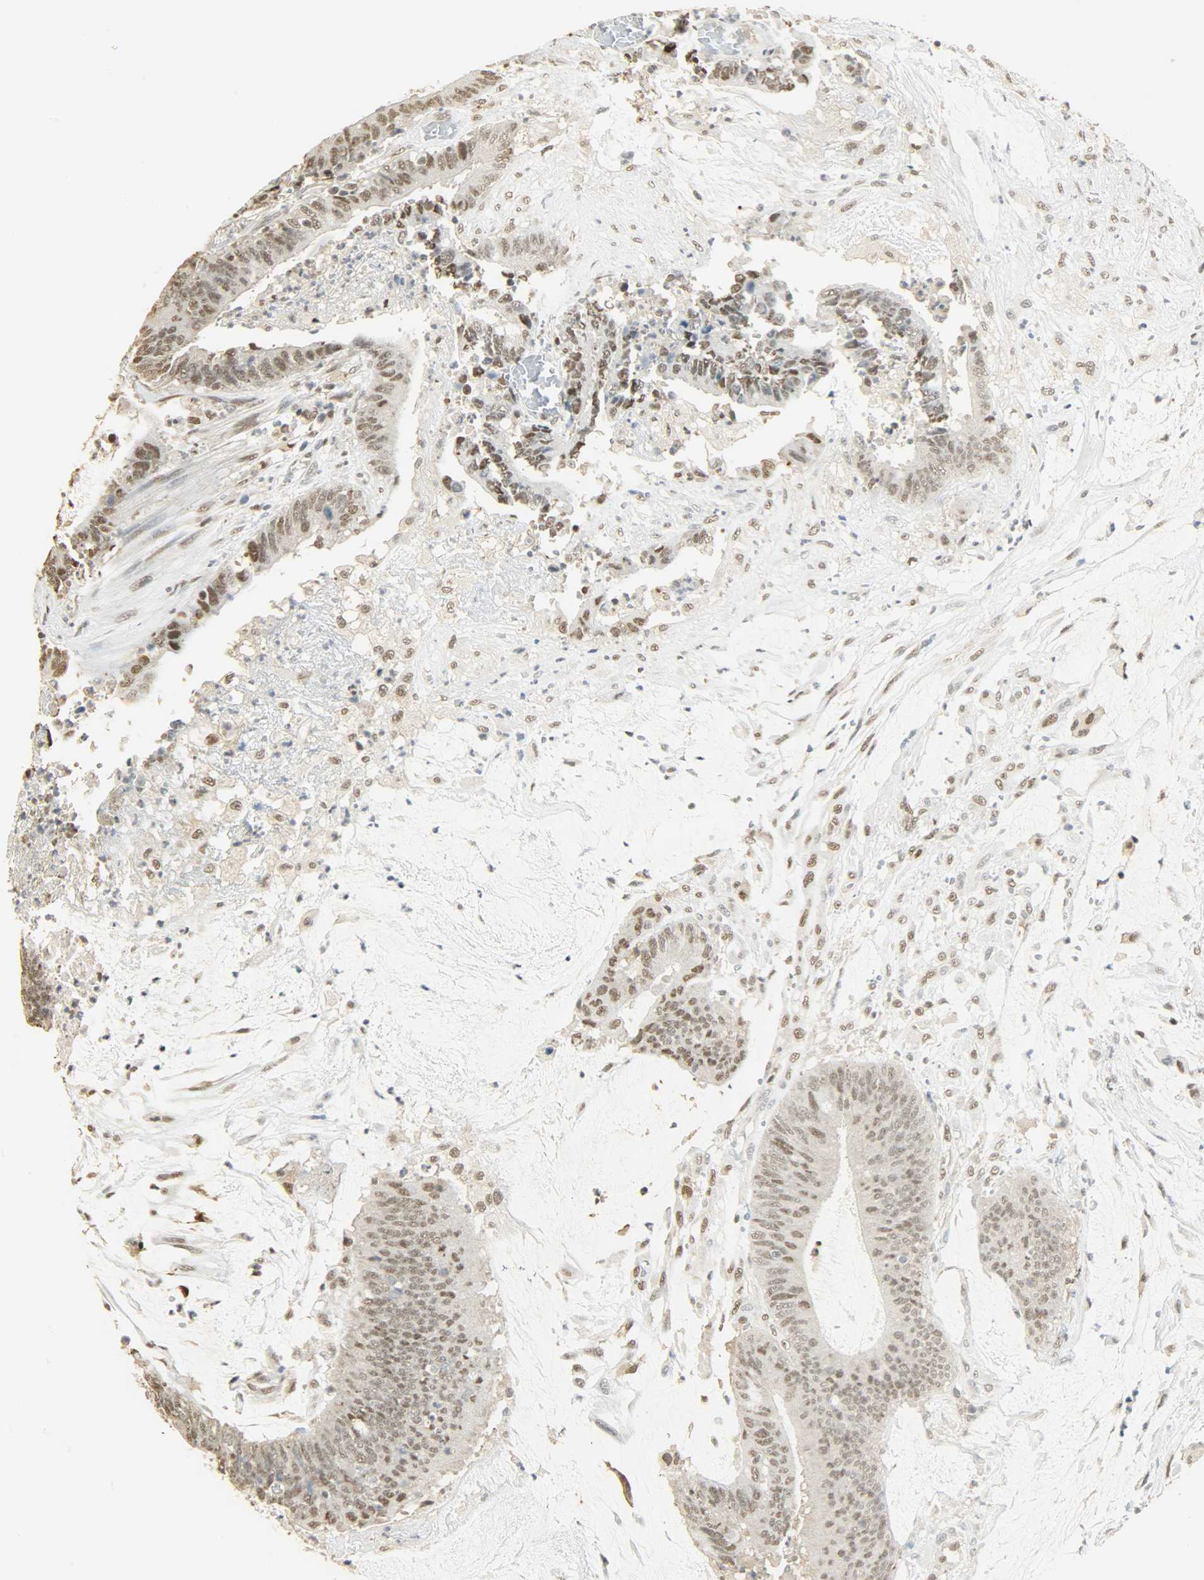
{"staining": {"intensity": "weak", "quantity": ">75%", "location": "nuclear"}, "tissue": "colorectal cancer", "cell_type": "Tumor cells", "image_type": "cancer", "snomed": [{"axis": "morphology", "description": "Adenocarcinoma, NOS"}, {"axis": "topography", "description": "Rectum"}], "caption": "Adenocarcinoma (colorectal) stained with immunohistochemistry displays weak nuclear expression in approximately >75% of tumor cells.", "gene": "NGFR", "patient": {"sex": "female", "age": 66}}